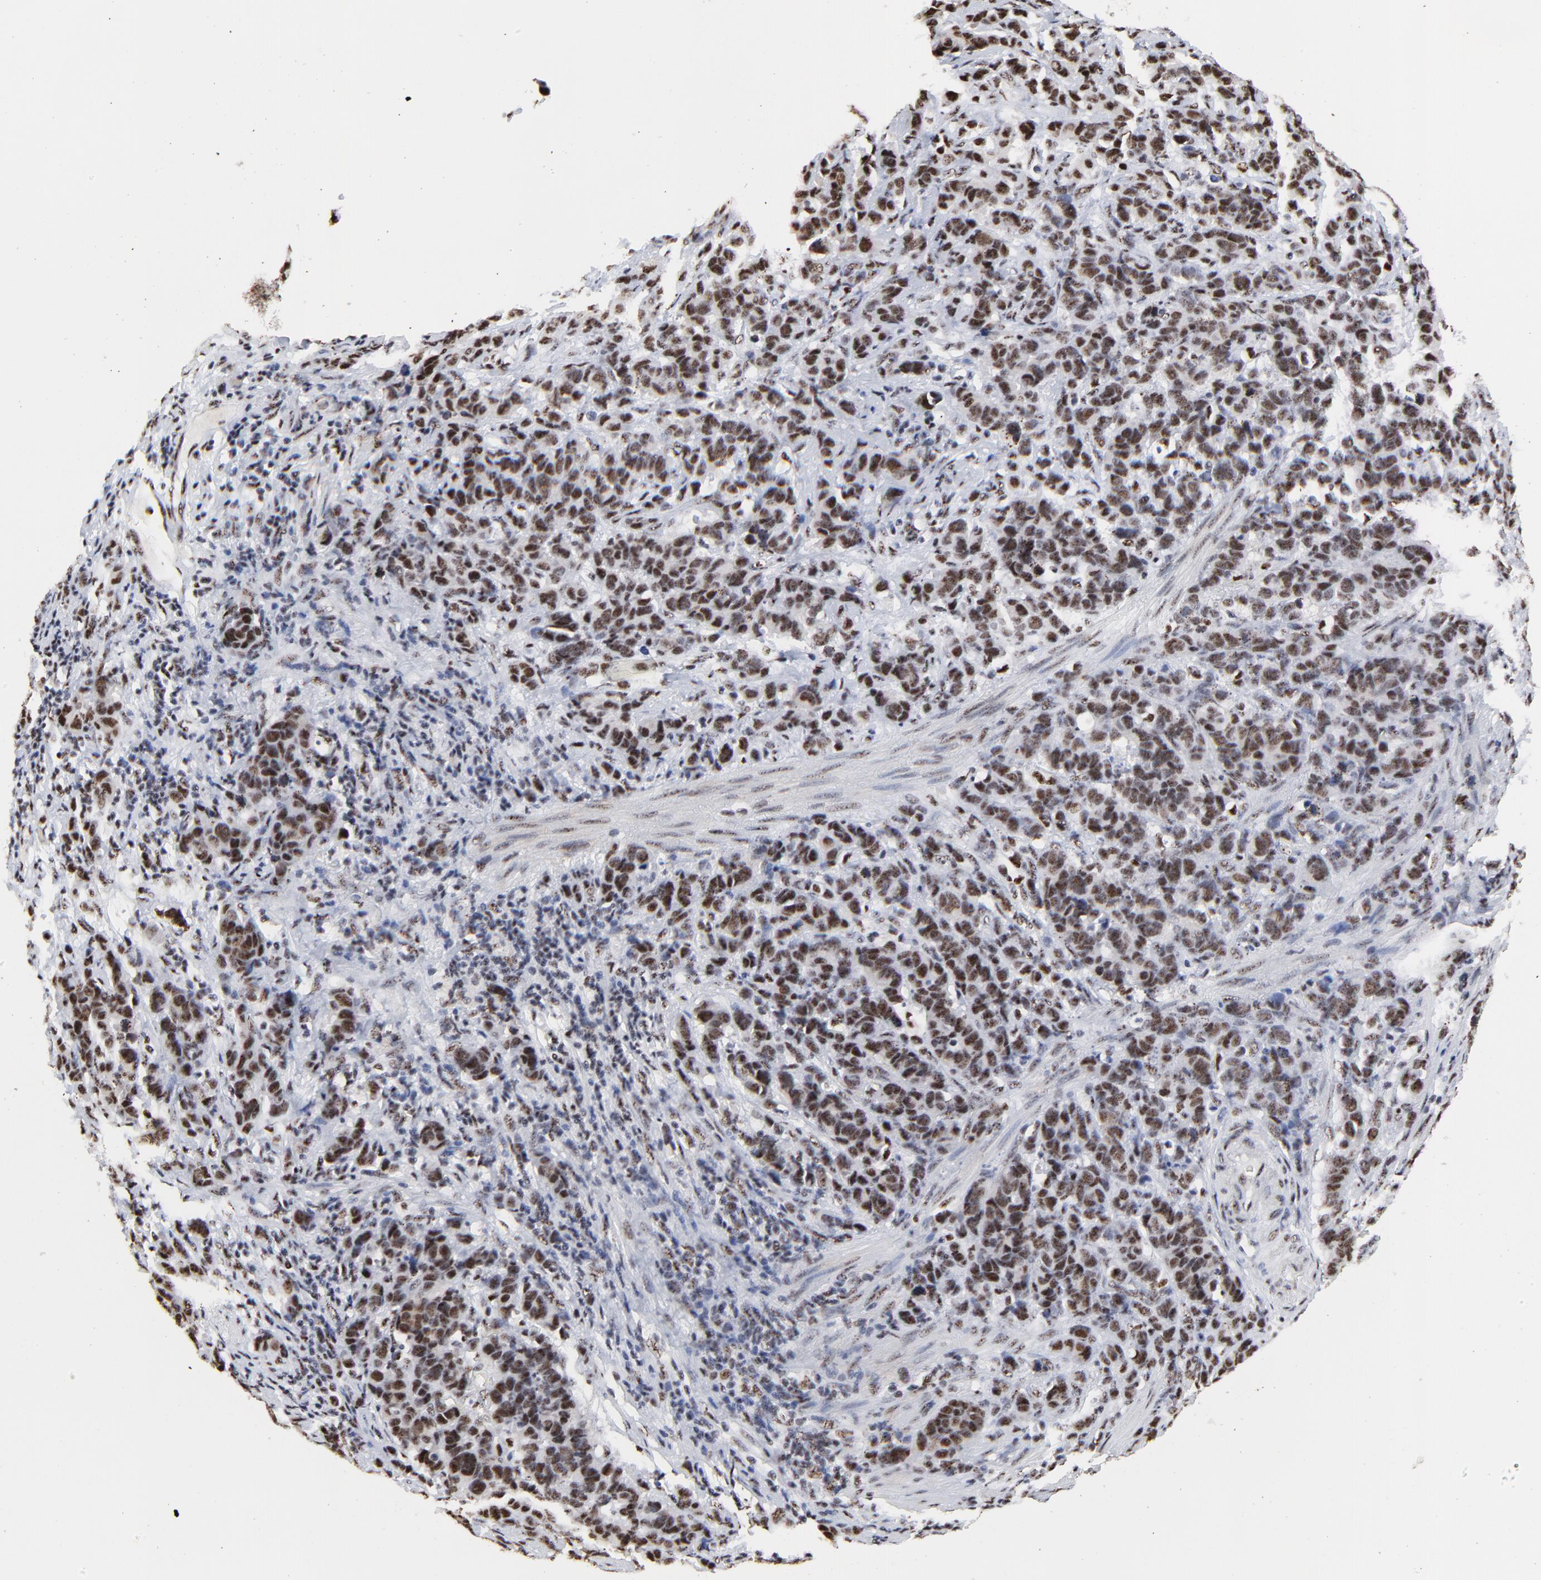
{"staining": {"intensity": "weak", "quantity": ">75%", "location": "nuclear"}, "tissue": "stomach cancer", "cell_type": "Tumor cells", "image_type": "cancer", "snomed": [{"axis": "morphology", "description": "Adenocarcinoma, NOS"}, {"axis": "topography", "description": "Stomach, upper"}], "caption": "Weak nuclear staining is seen in approximately >75% of tumor cells in stomach adenocarcinoma. The staining was performed using DAB (3,3'-diaminobenzidine), with brown indicating positive protein expression. Nuclei are stained blue with hematoxylin.", "gene": "MBD4", "patient": {"sex": "male", "age": 71}}